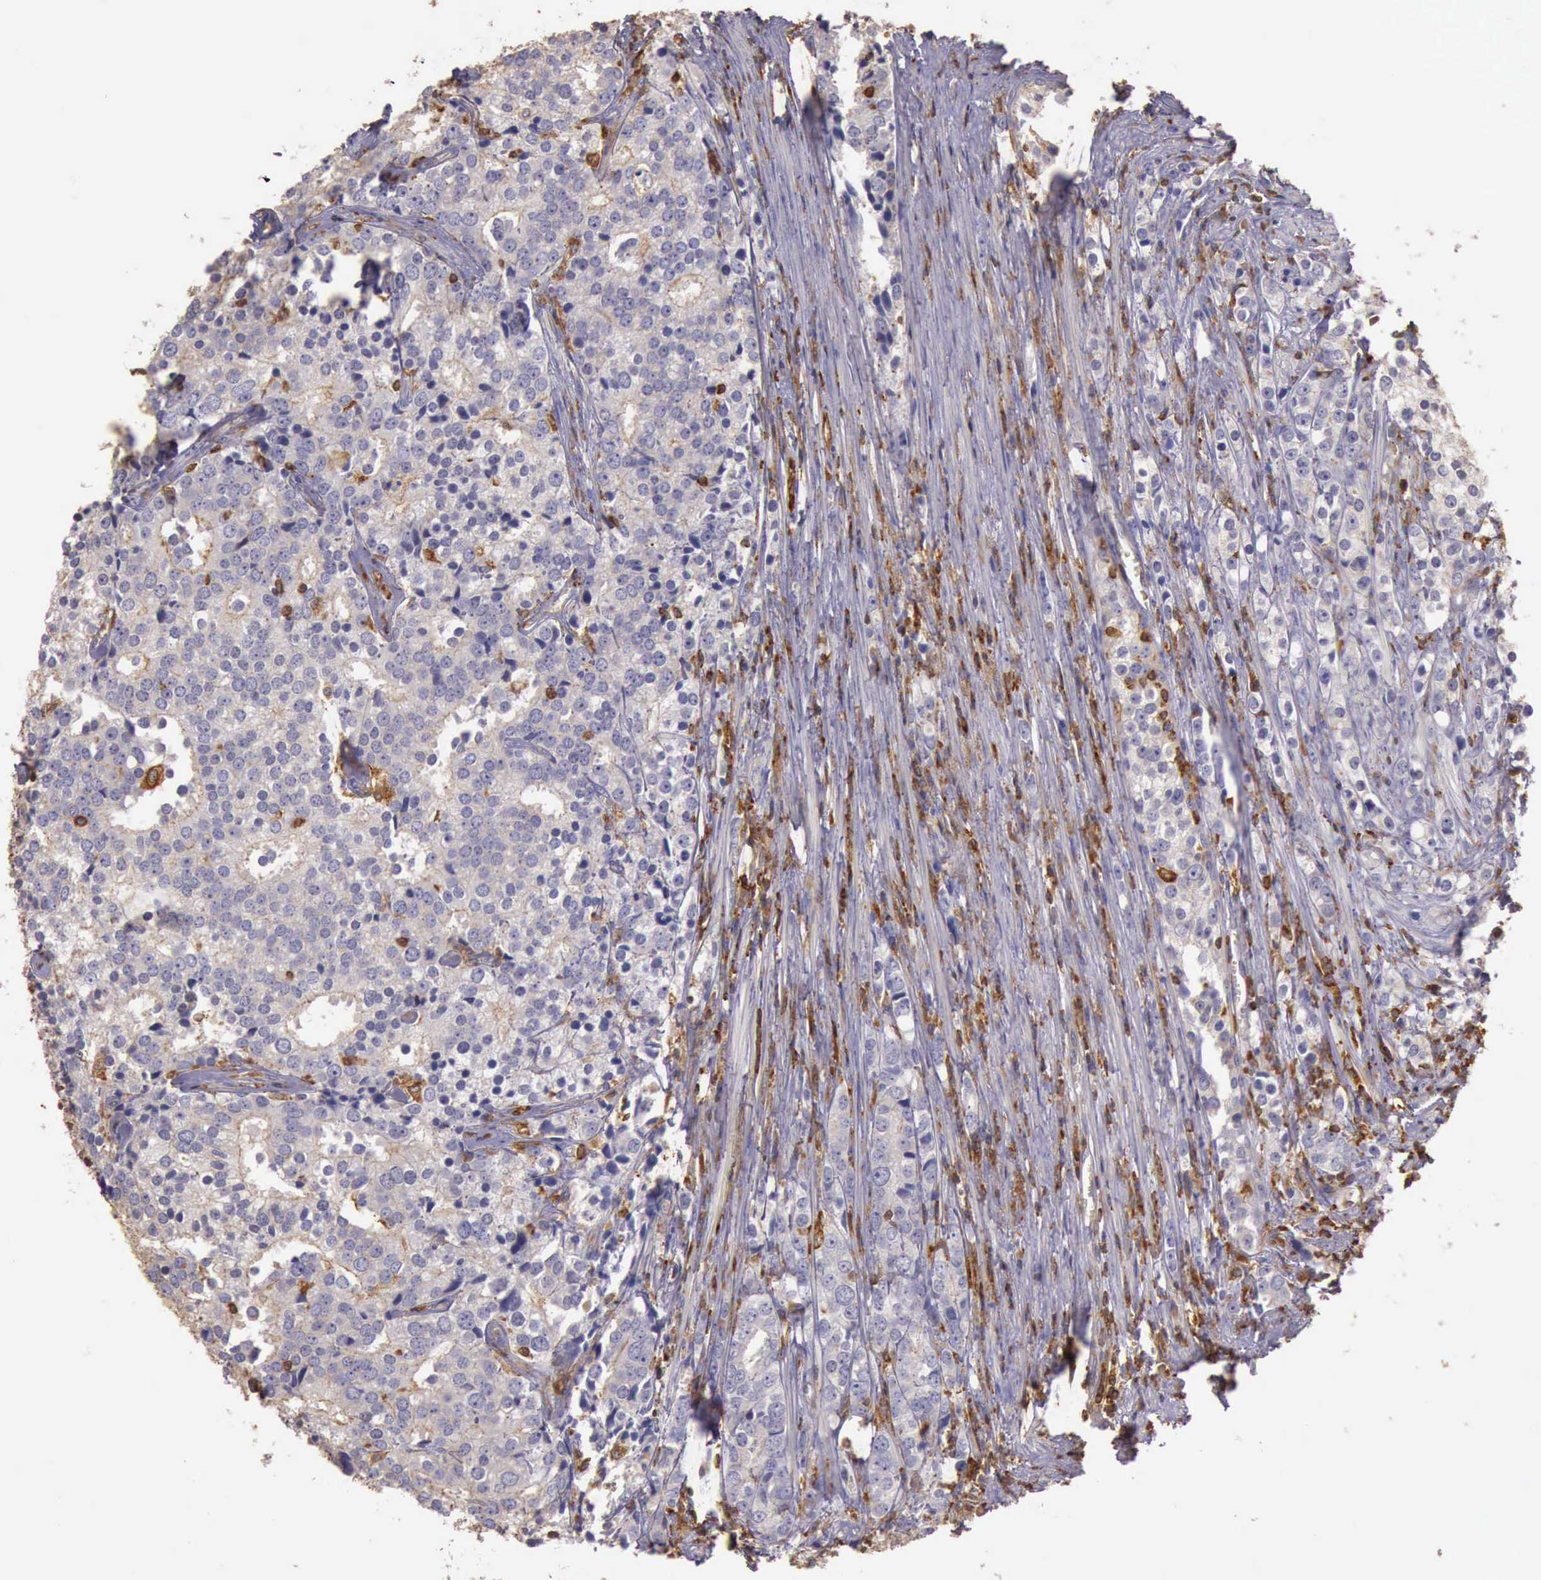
{"staining": {"intensity": "weak", "quantity": "<25%", "location": "cytoplasmic/membranous"}, "tissue": "prostate cancer", "cell_type": "Tumor cells", "image_type": "cancer", "snomed": [{"axis": "morphology", "description": "Adenocarcinoma, High grade"}, {"axis": "topography", "description": "Prostate"}], "caption": "This is an immunohistochemistry (IHC) histopathology image of prostate adenocarcinoma (high-grade). There is no staining in tumor cells.", "gene": "ARHGAP4", "patient": {"sex": "male", "age": 71}}